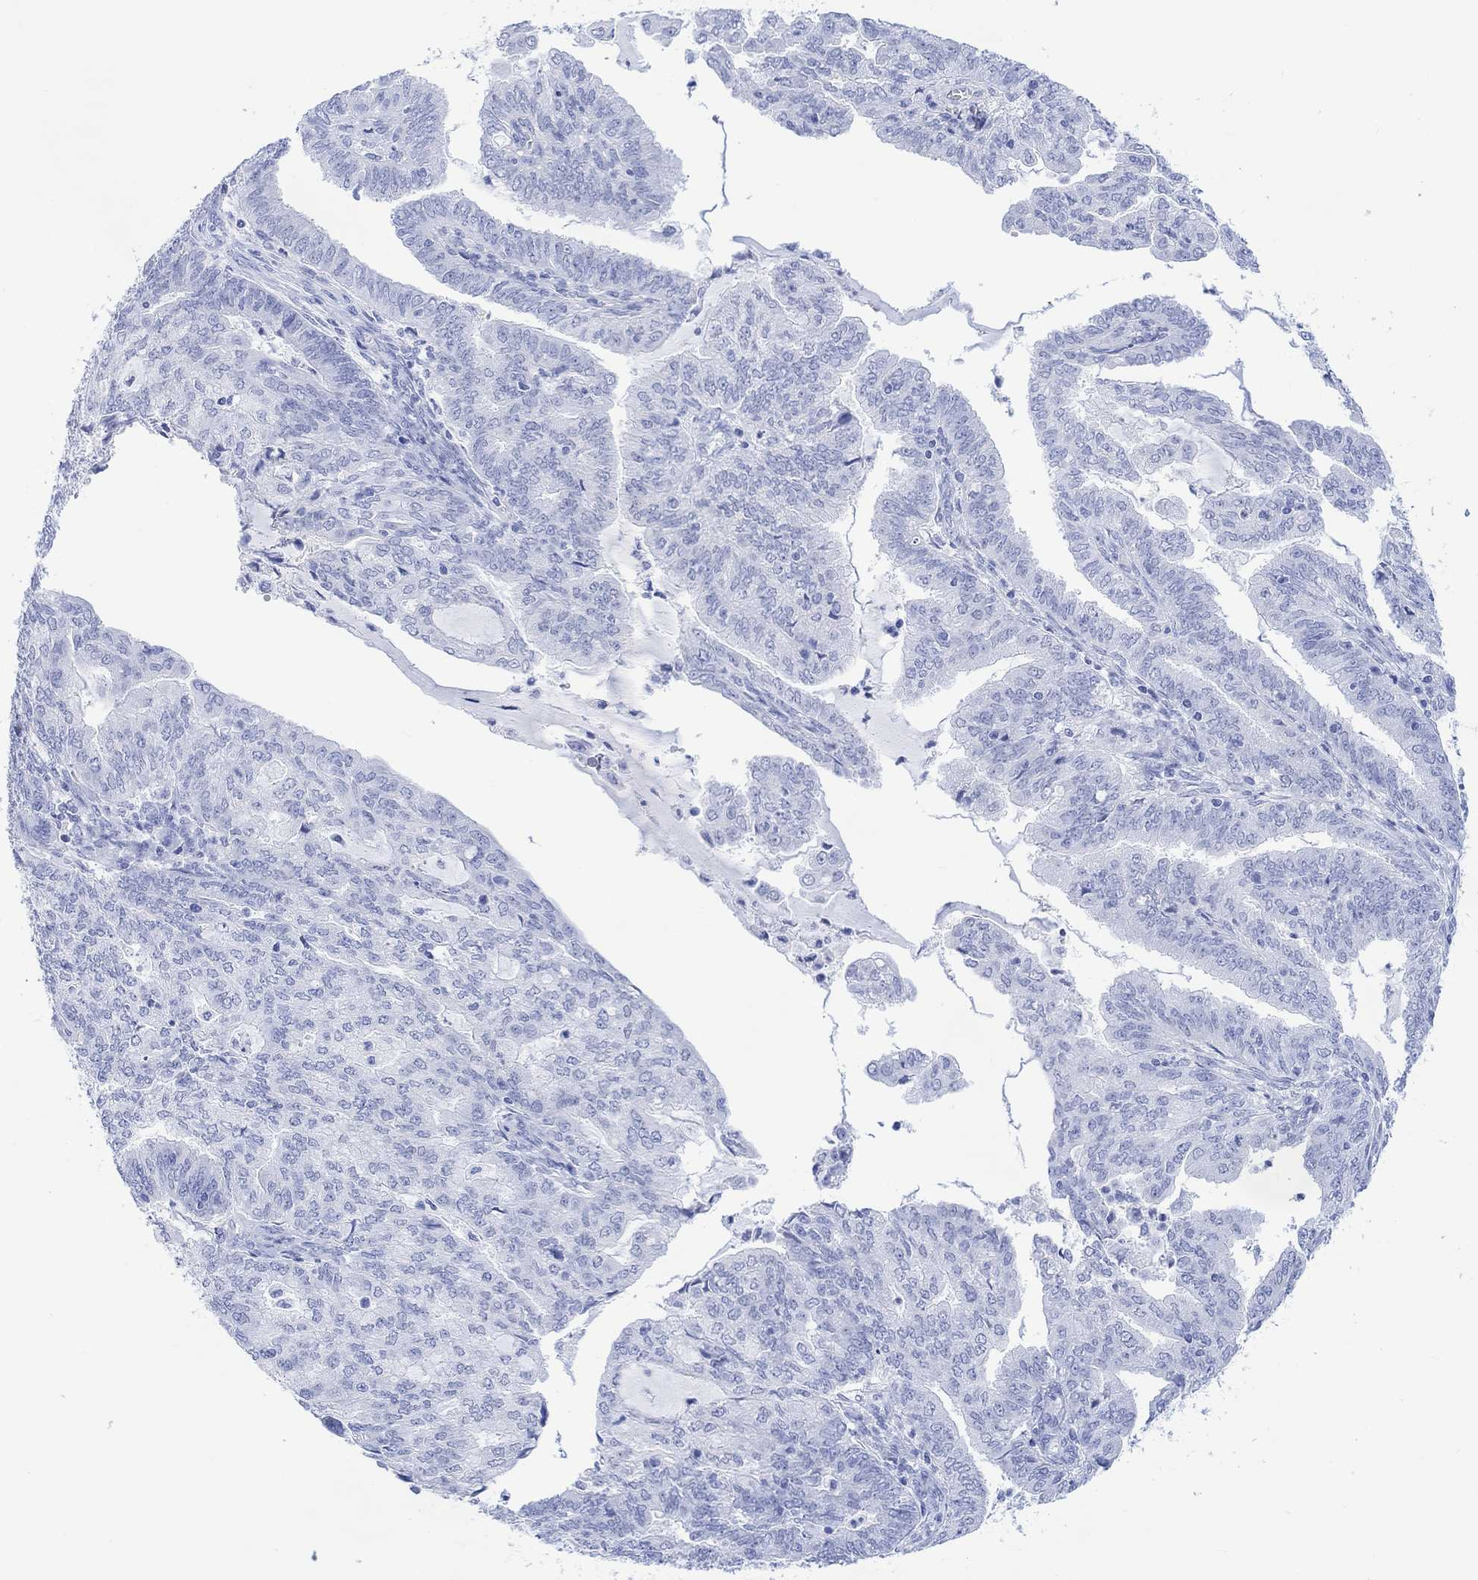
{"staining": {"intensity": "negative", "quantity": "none", "location": "none"}, "tissue": "endometrial cancer", "cell_type": "Tumor cells", "image_type": "cancer", "snomed": [{"axis": "morphology", "description": "Adenocarcinoma, NOS"}, {"axis": "topography", "description": "Endometrium"}], "caption": "DAB immunohistochemical staining of human endometrial cancer demonstrates no significant staining in tumor cells.", "gene": "CELF4", "patient": {"sex": "female", "age": 82}}